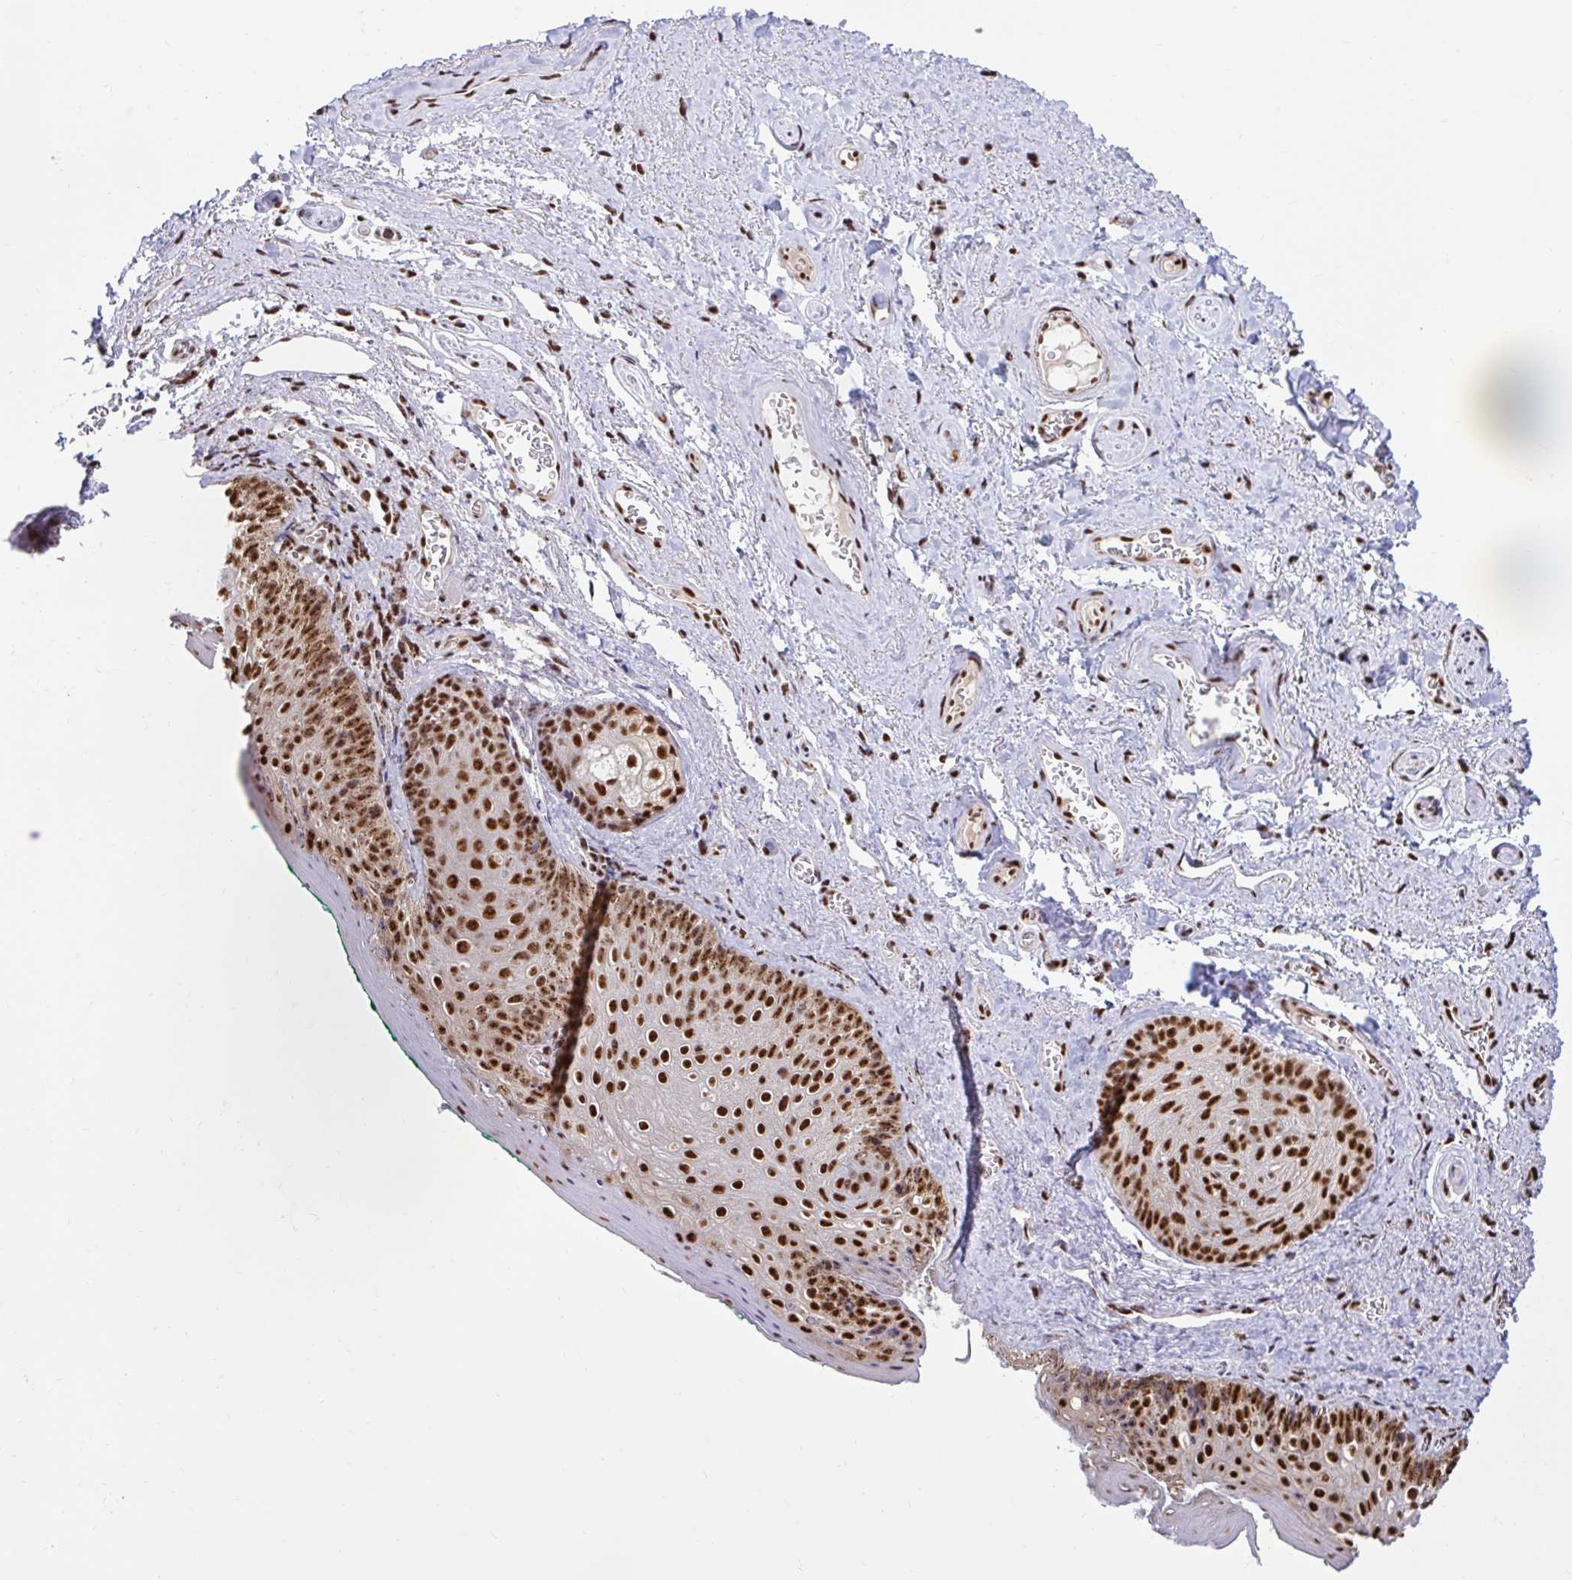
{"staining": {"intensity": "strong", "quantity": ">75%", "location": "nuclear"}, "tissue": "vagina", "cell_type": "Squamous epithelial cells", "image_type": "normal", "snomed": [{"axis": "morphology", "description": "Normal tissue, NOS"}, {"axis": "topography", "description": "Vulva"}, {"axis": "topography", "description": "Vagina"}, {"axis": "topography", "description": "Peripheral nerve tissue"}], "caption": "Squamous epithelial cells reveal strong nuclear positivity in approximately >75% of cells in normal vagina.", "gene": "ABCA9", "patient": {"sex": "female", "age": 66}}